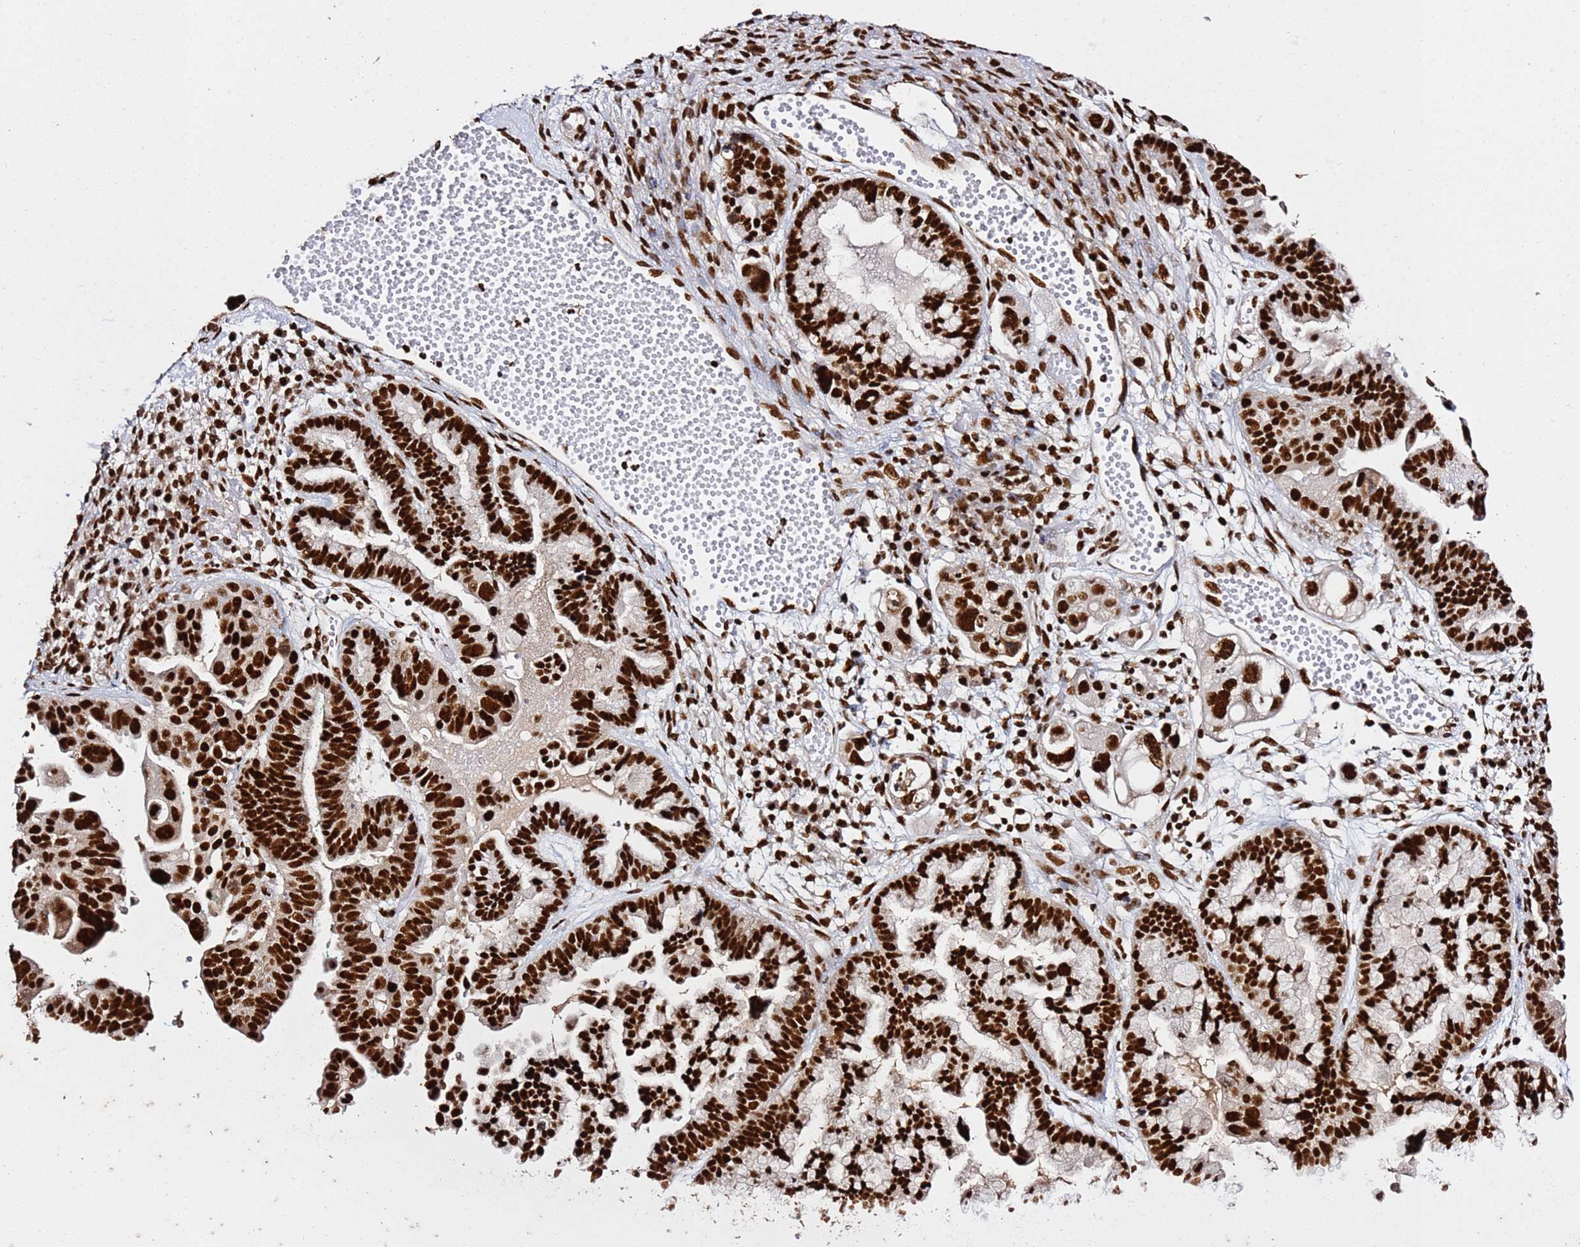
{"staining": {"intensity": "strong", "quantity": ">75%", "location": "nuclear"}, "tissue": "ovarian cancer", "cell_type": "Tumor cells", "image_type": "cancer", "snomed": [{"axis": "morphology", "description": "Cystadenocarcinoma, serous, NOS"}, {"axis": "topography", "description": "Ovary"}], "caption": "A high amount of strong nuclear staining is seen in about >75% of tumor cells in ovarian cancer (serous cystadenocarcinoma) tissue. (brown staining indicates protein expression, while blue staining denotes nuclei).", "gene": "C6orf226", "patient": {"sex": "female", "age": 56}}